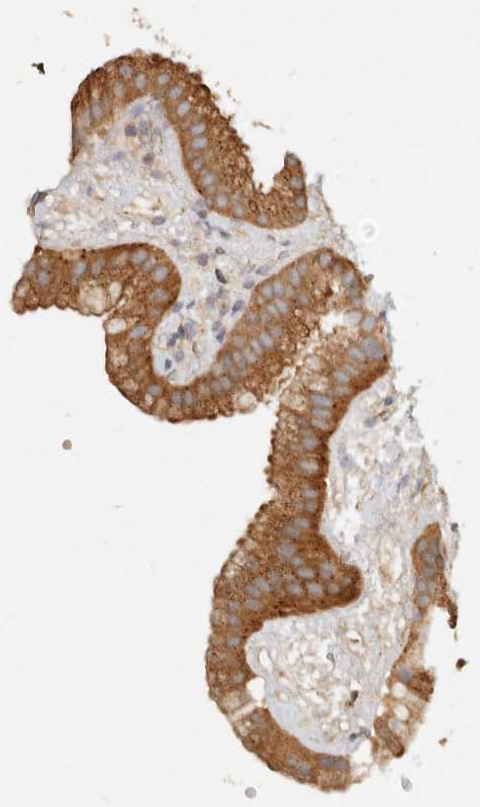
{"staining": {"intensity": "moderate", "quantity": ">75%", "location": "cytoplasmic/membranous"}, "tissue": "gallbladder", "cell_type": "Glandular cells", "image_type": "normal", "snomed": [{"axis": "morphology", "description": "Normal tissue, NOS"}, {"axis": "topography", "description": "Gallbladder"}], "caption": "Protein analysis of benign gallbladder reveals moderate cytoplasmic/membranous expression in about >75% of glandular cells. (DAB IHC with brightfield microscopy, high magnification).", "gene": "HECTD3", "patient": {"sex": "female", "age": 64}}